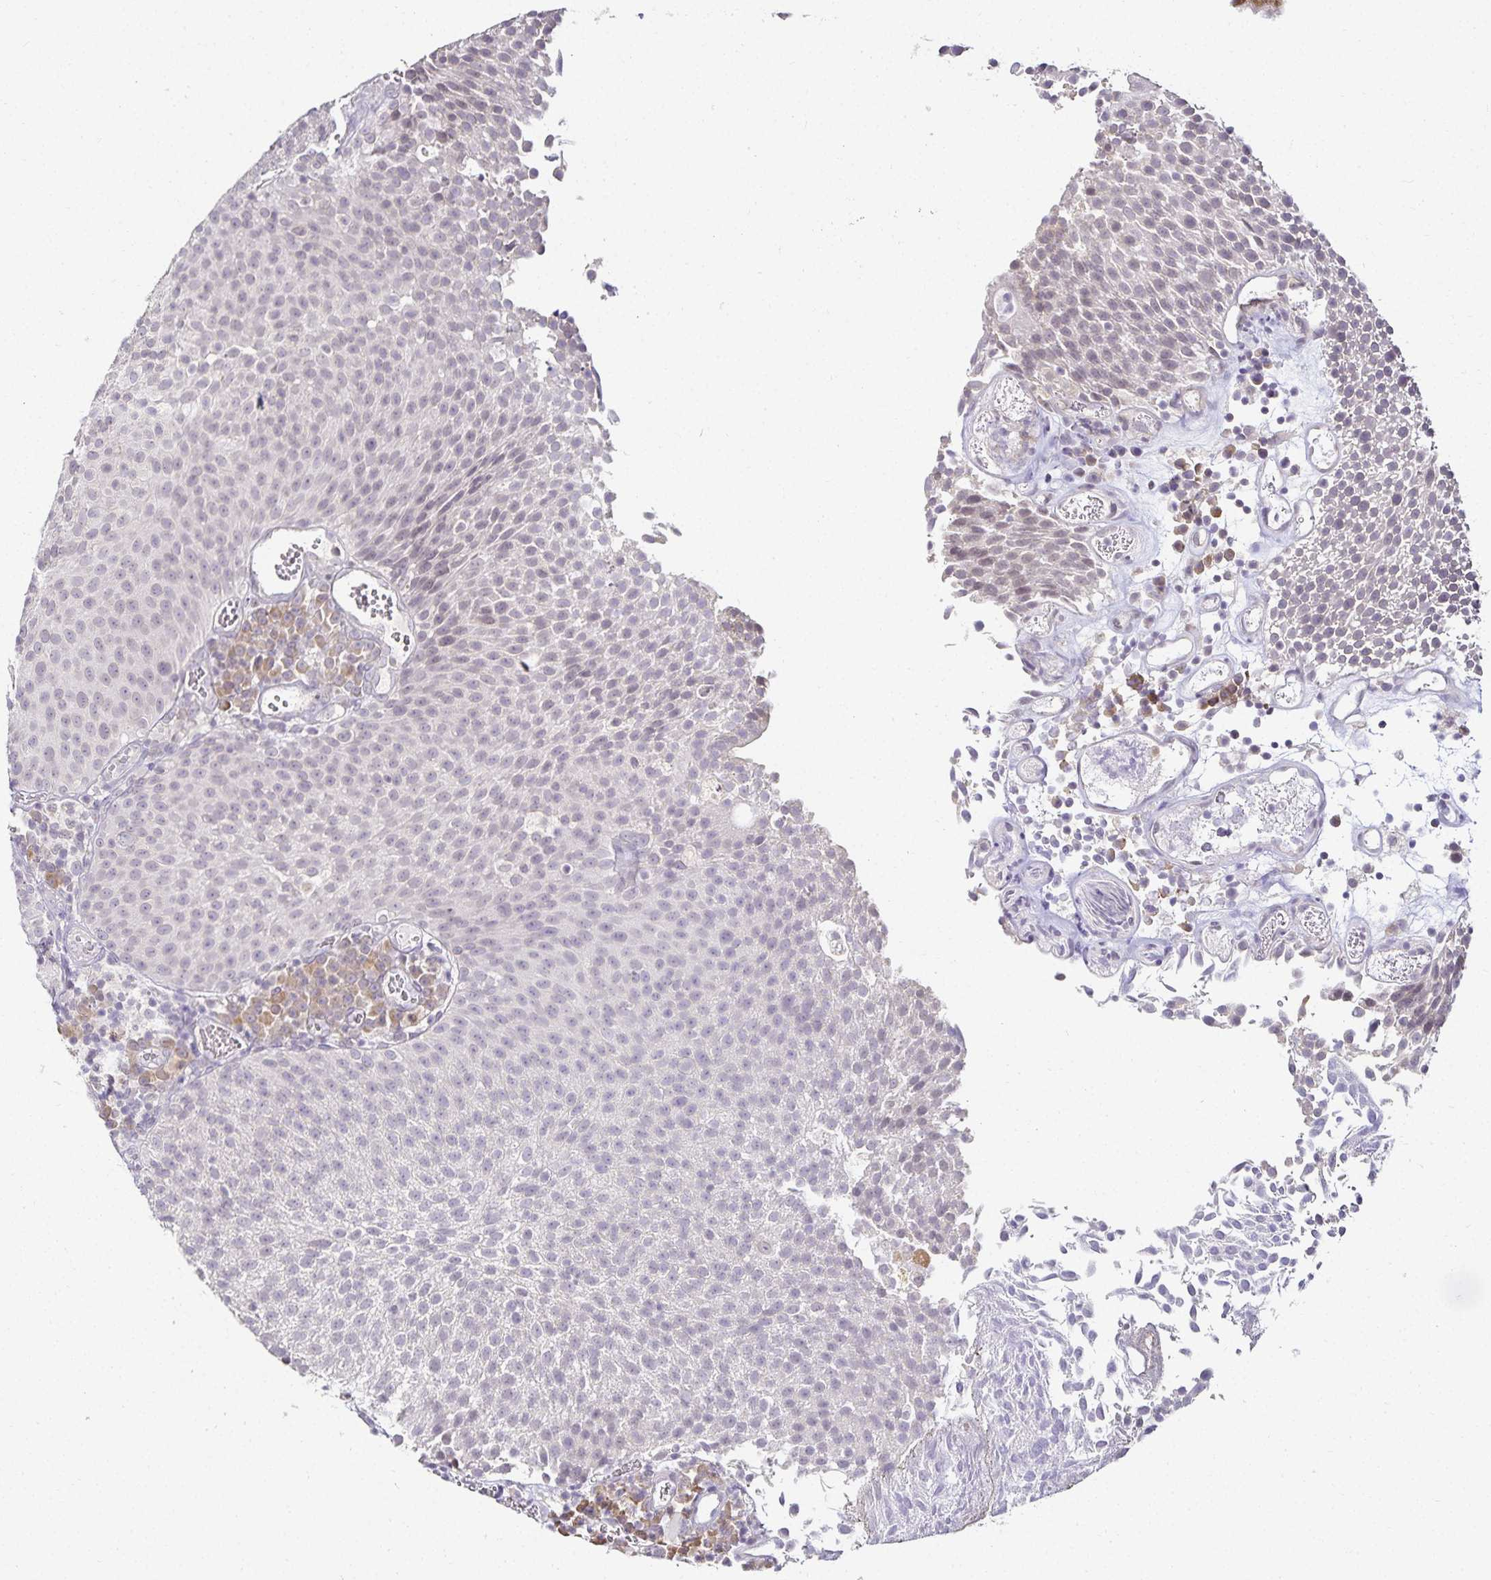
{"staining": {"intensity": "negative", "quantity": "none", "location": "none"}, "tissue": "urothelial cancer", "cell_type": "Tumor cells", "image_type": "cancer", "snomed": [{"axis": "morphology", "description": "Urothelial carcinoma, Low grade"}, {"axis": "topography", "description": "Urinary bladder"}], "caption": "Protein analysis of urothelial cancer reveals no significant expression in tumor cells.", "gene": "GP2", "patient": {"sex": "female", "age": 79}}